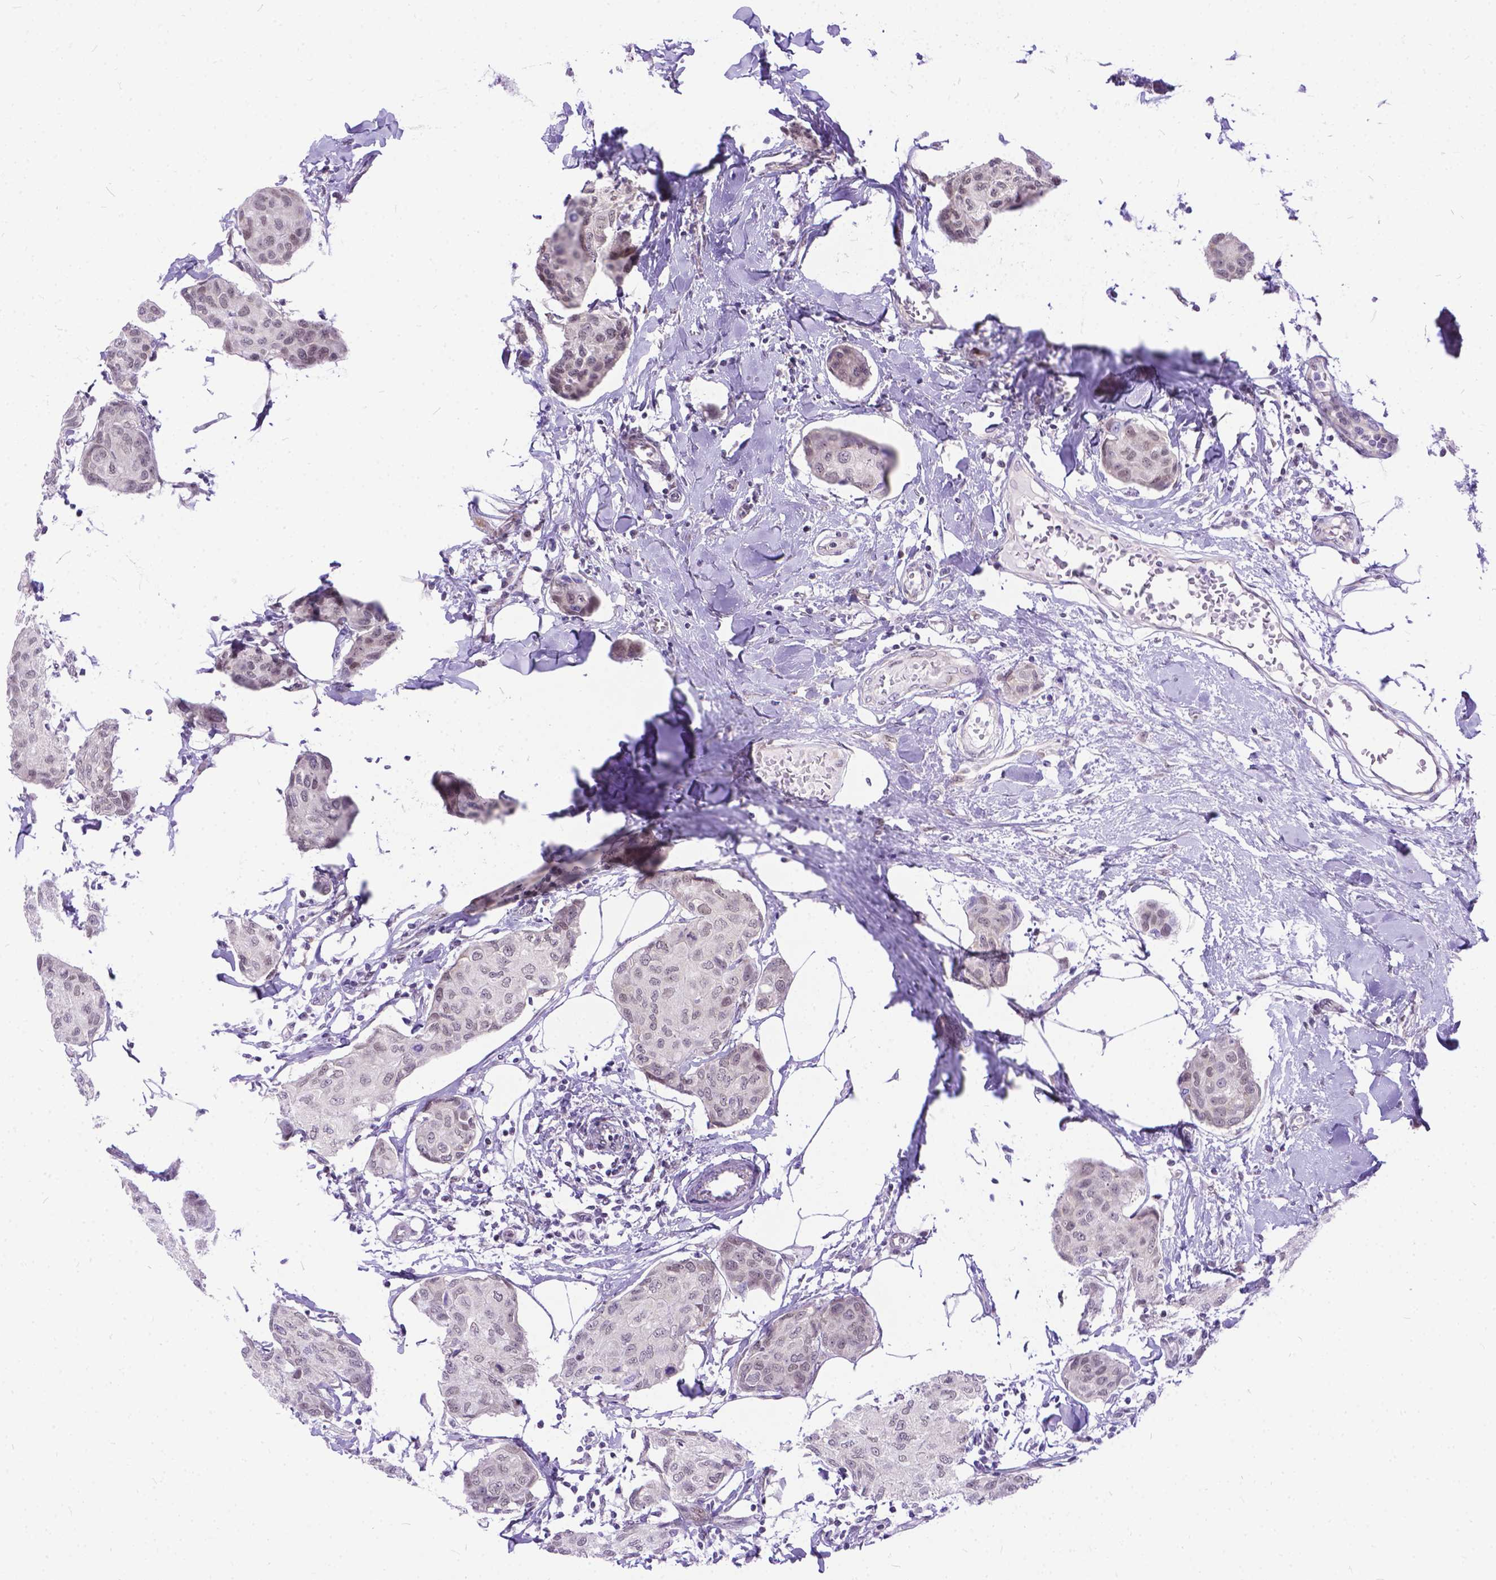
{"staining": {"intensity": "weak", "quantity": "25%-75%", "location": "cytoplasmic/membranous,nuclear"}, "tissue": "breast cancer", "cell_type": "Tumor cells", "image_type": "cancer", "snomed": [{"axis": "morphology", "description": "Duct carcinoma"}, {"axis": "topography", "description": "Breast"}], "caption": "IHC image of neoplastic tissue: breast cancer stained using immunohistochemistry shows low levels of weak protein expression localized specifically in the cytoplasmic/membranous and nuclear of tumor cells, appearing as a cytoplasmic/membranous and nuclear brown color.", "gene": "FAM124B", "patient": {"sex": "female", "age": 80}}